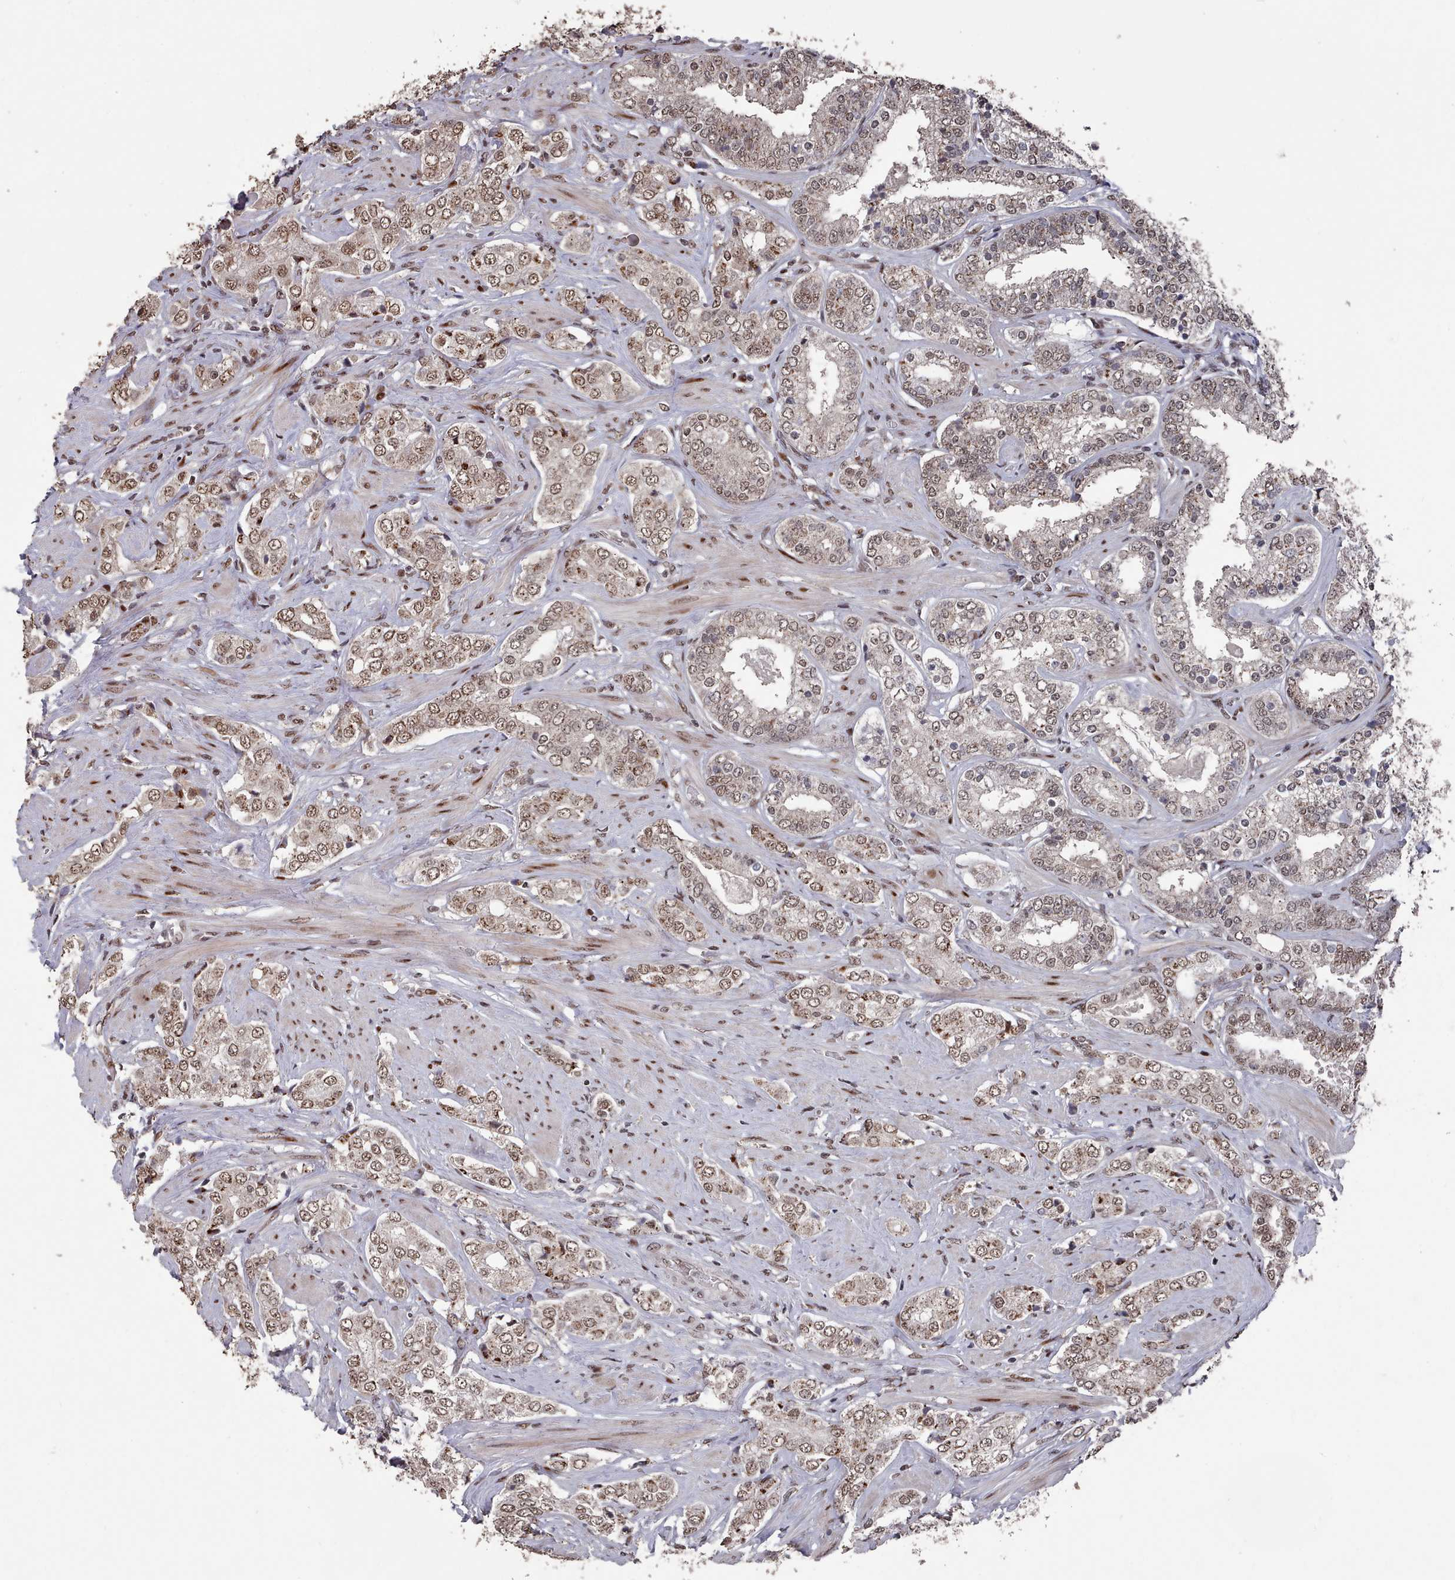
{"staining": {"intensity": "moderate", "quantity": ">75%", "location": "cytoplasmic/membranous,nuclear"}, "tissue": "prostate cancer", "cell_type": "Tumor cells", "image_type": "cancer", "snomed": [{"axis": "morphology", "description": "Adenocarcinoma, High grade"}, {"axis": "topography", "description": "Prostate"}], "caption": "This is a histology image of immunohistochemistry staining of high-grade adenocarcinoma (prostate), which shows moderate expression in the cytoplasmic/membranous and nuclear of tumor cells.", "gene": "PNRC2", "patient": {"sex": "male", "age": 71}}